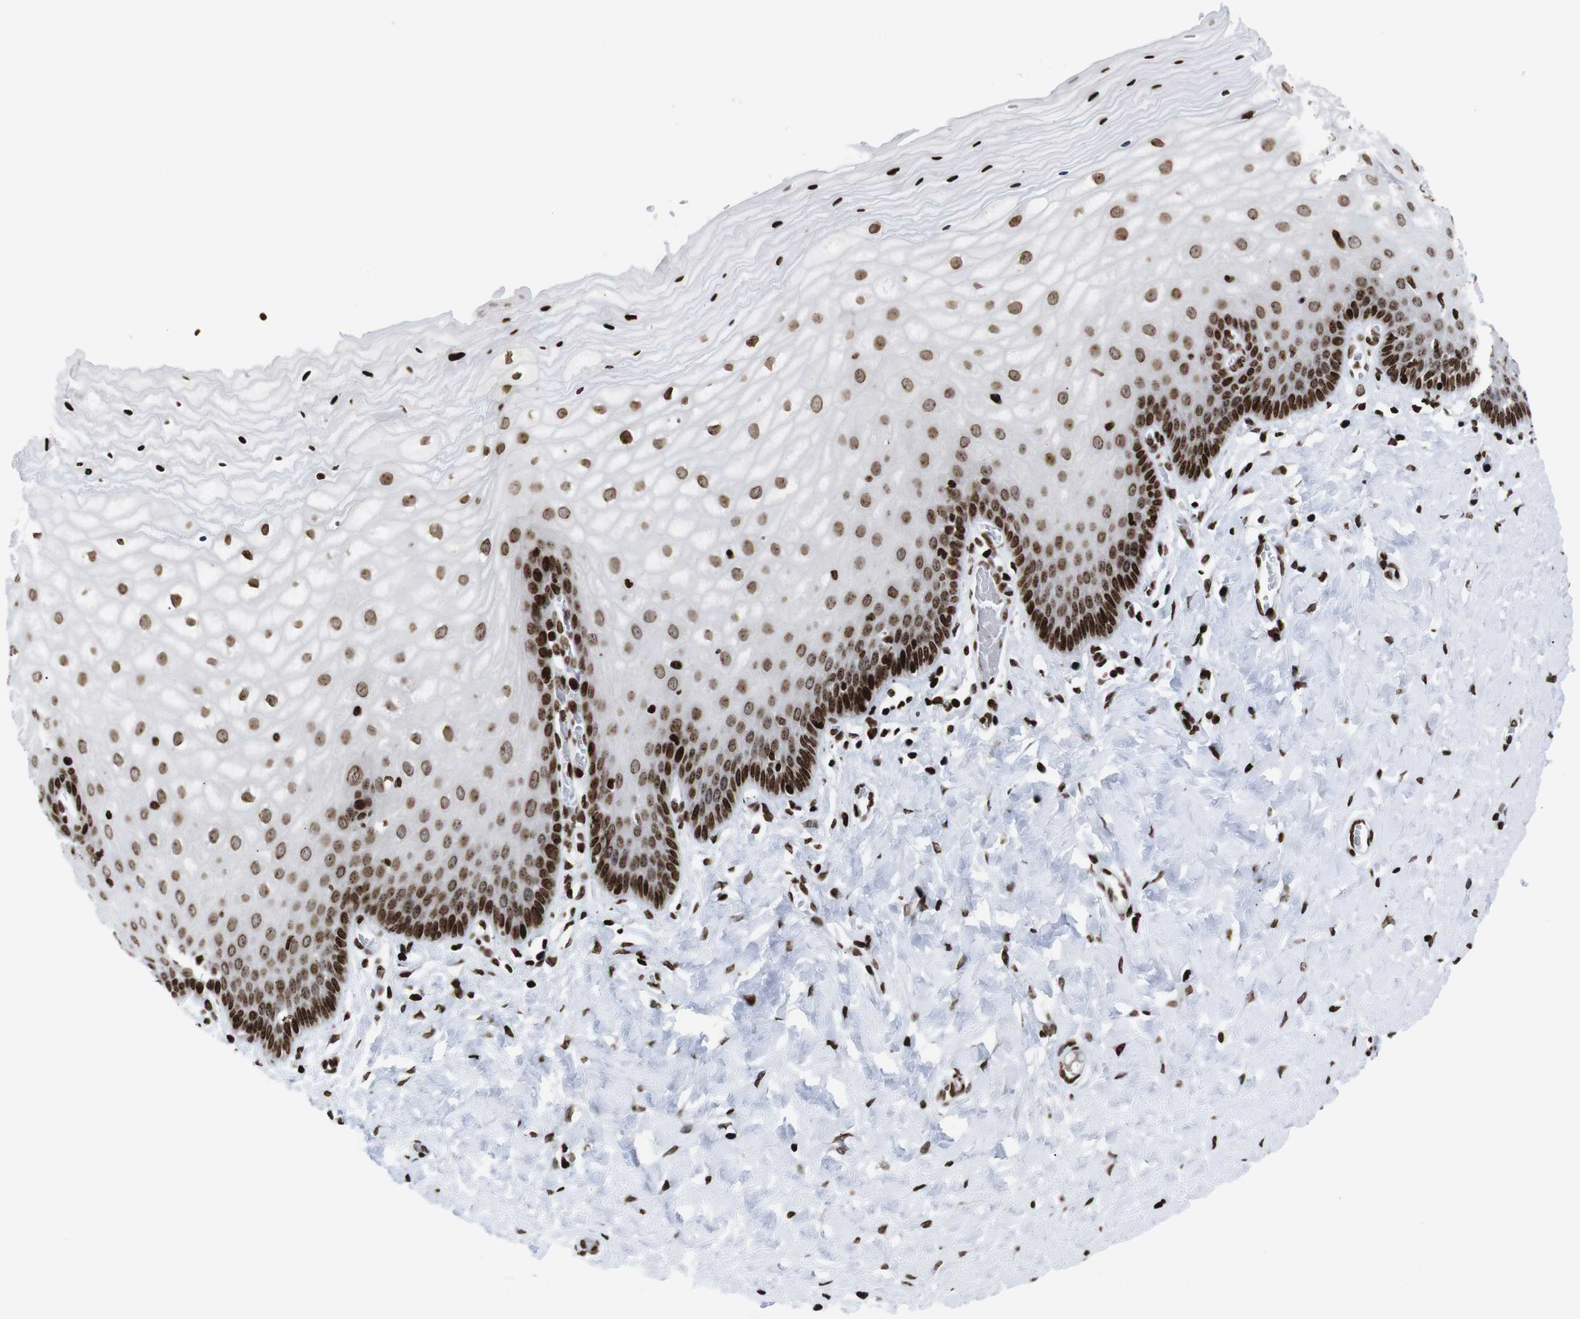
{"staining": {"intensity": "strong", "quantity": ">75%", "location": "nuclear"}, "tissue": "cervix", "cell_type": "Glandular cells", "image_type": "normal", "snomed": [{"axis": "morphology", "description": "Normal tissue, NOS"}, {"axis": "topography", "description": "Cervix"}], "caption": "Human cervix stained for a protein (brown) displays strong nuclear positive positivity in about >75% of glandular cells.", "gene": "H1", "patient": {"sex": "female", "age": 55}}